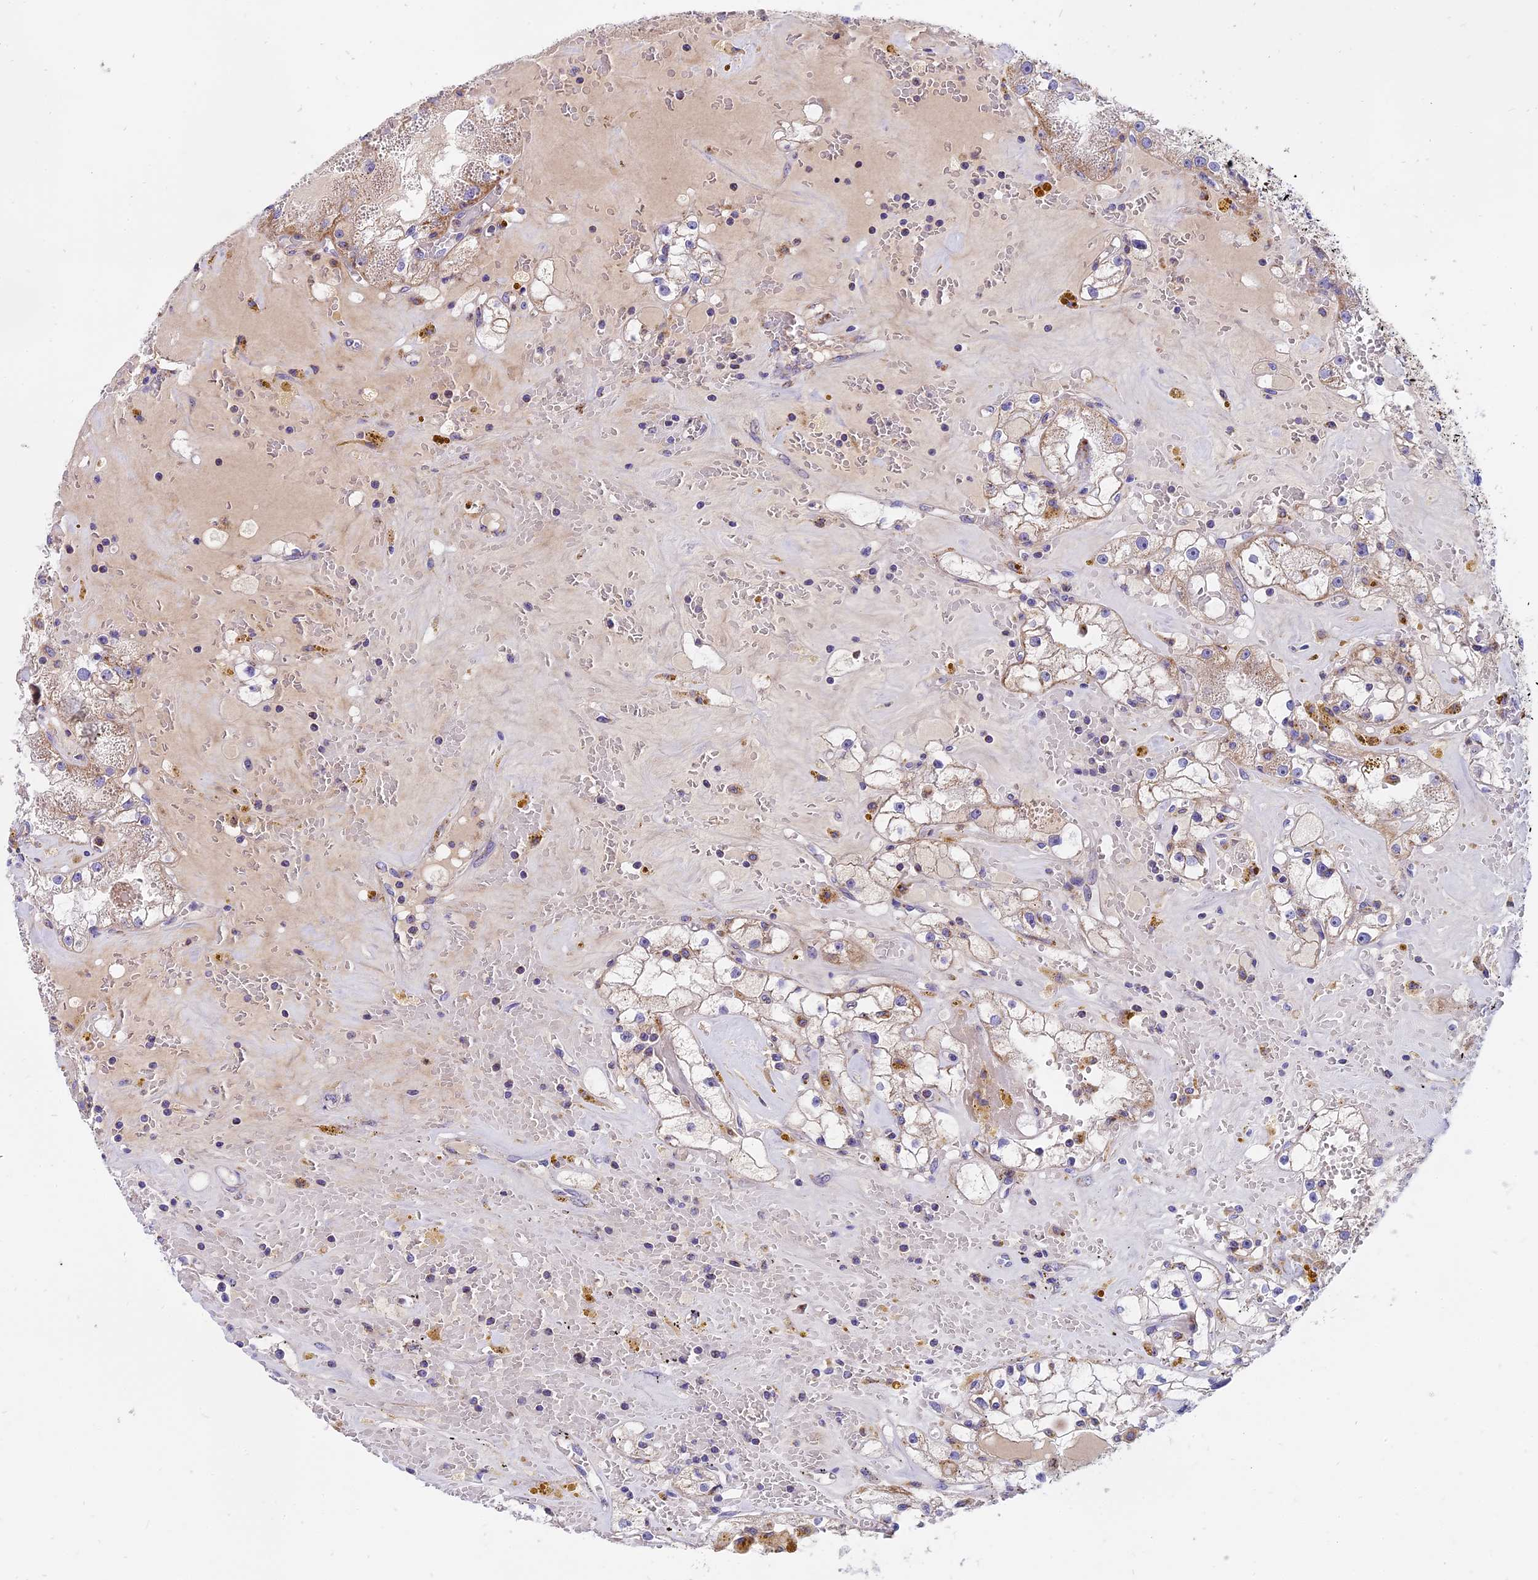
{"staining": {"intensity": "moderate", "quantity": "25%-75%", "location": "cytoplasmic/membranous"}, "tissue": "renal cancer", "cell_type": "Tumor cells", "image_type": "cancer", "snomed": [{"axis": "morphology", "description": "Adenocarcinoma, NOS"}, {"axis": "topography", "description": "Kidney"}], "caption": "DAB (3,3'-diaminobenzidine) immunohistochemical staining of renal adenocarcinoma reveals moderate cytoplasmic/membranous protein expression in approximately 25%-75% of tumor cells.", "gene": "MRPS34", "patient": {"sex": "male", "age": 56}}